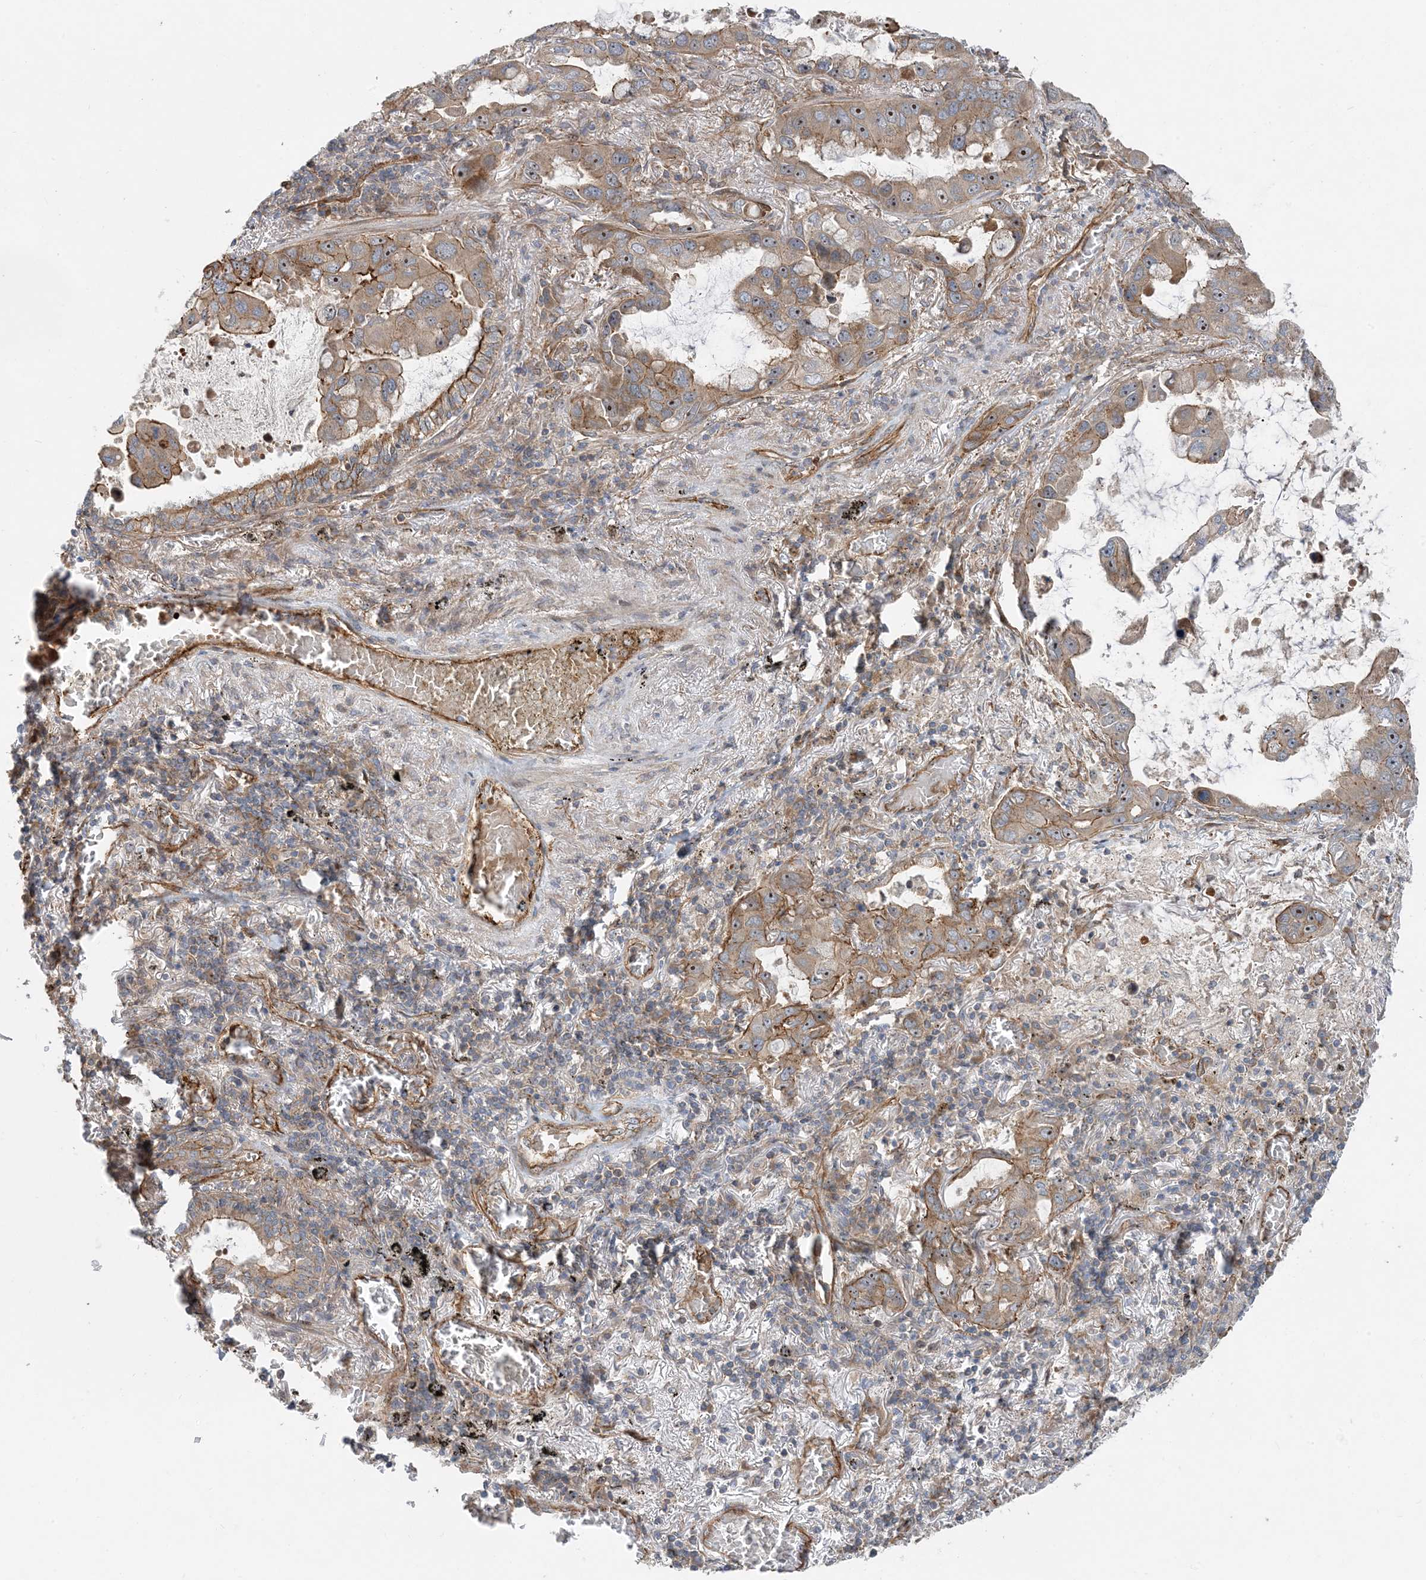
{"staining": {"intensity": "moderate", "quantity": ">75%", "location": "cytoplasmic/membranous,nuclear"}, "tissue": "lung cancer", "cell_type": "Tumor cells", "image_type": "cancer", "snomed": [{"axis": "morphology", "description": "Adenocarcinoma, NOS"}, {"axis": "topography", "description": "Lung"}], "caption": "Brown immunohistochemical staining in human lung cancer reveals moderate cytoplasmic/membranous and nuclear staining in about >75% of tumor cells.", "gene": "MYL5", "patient": {"sex": "male", "age": 64}}